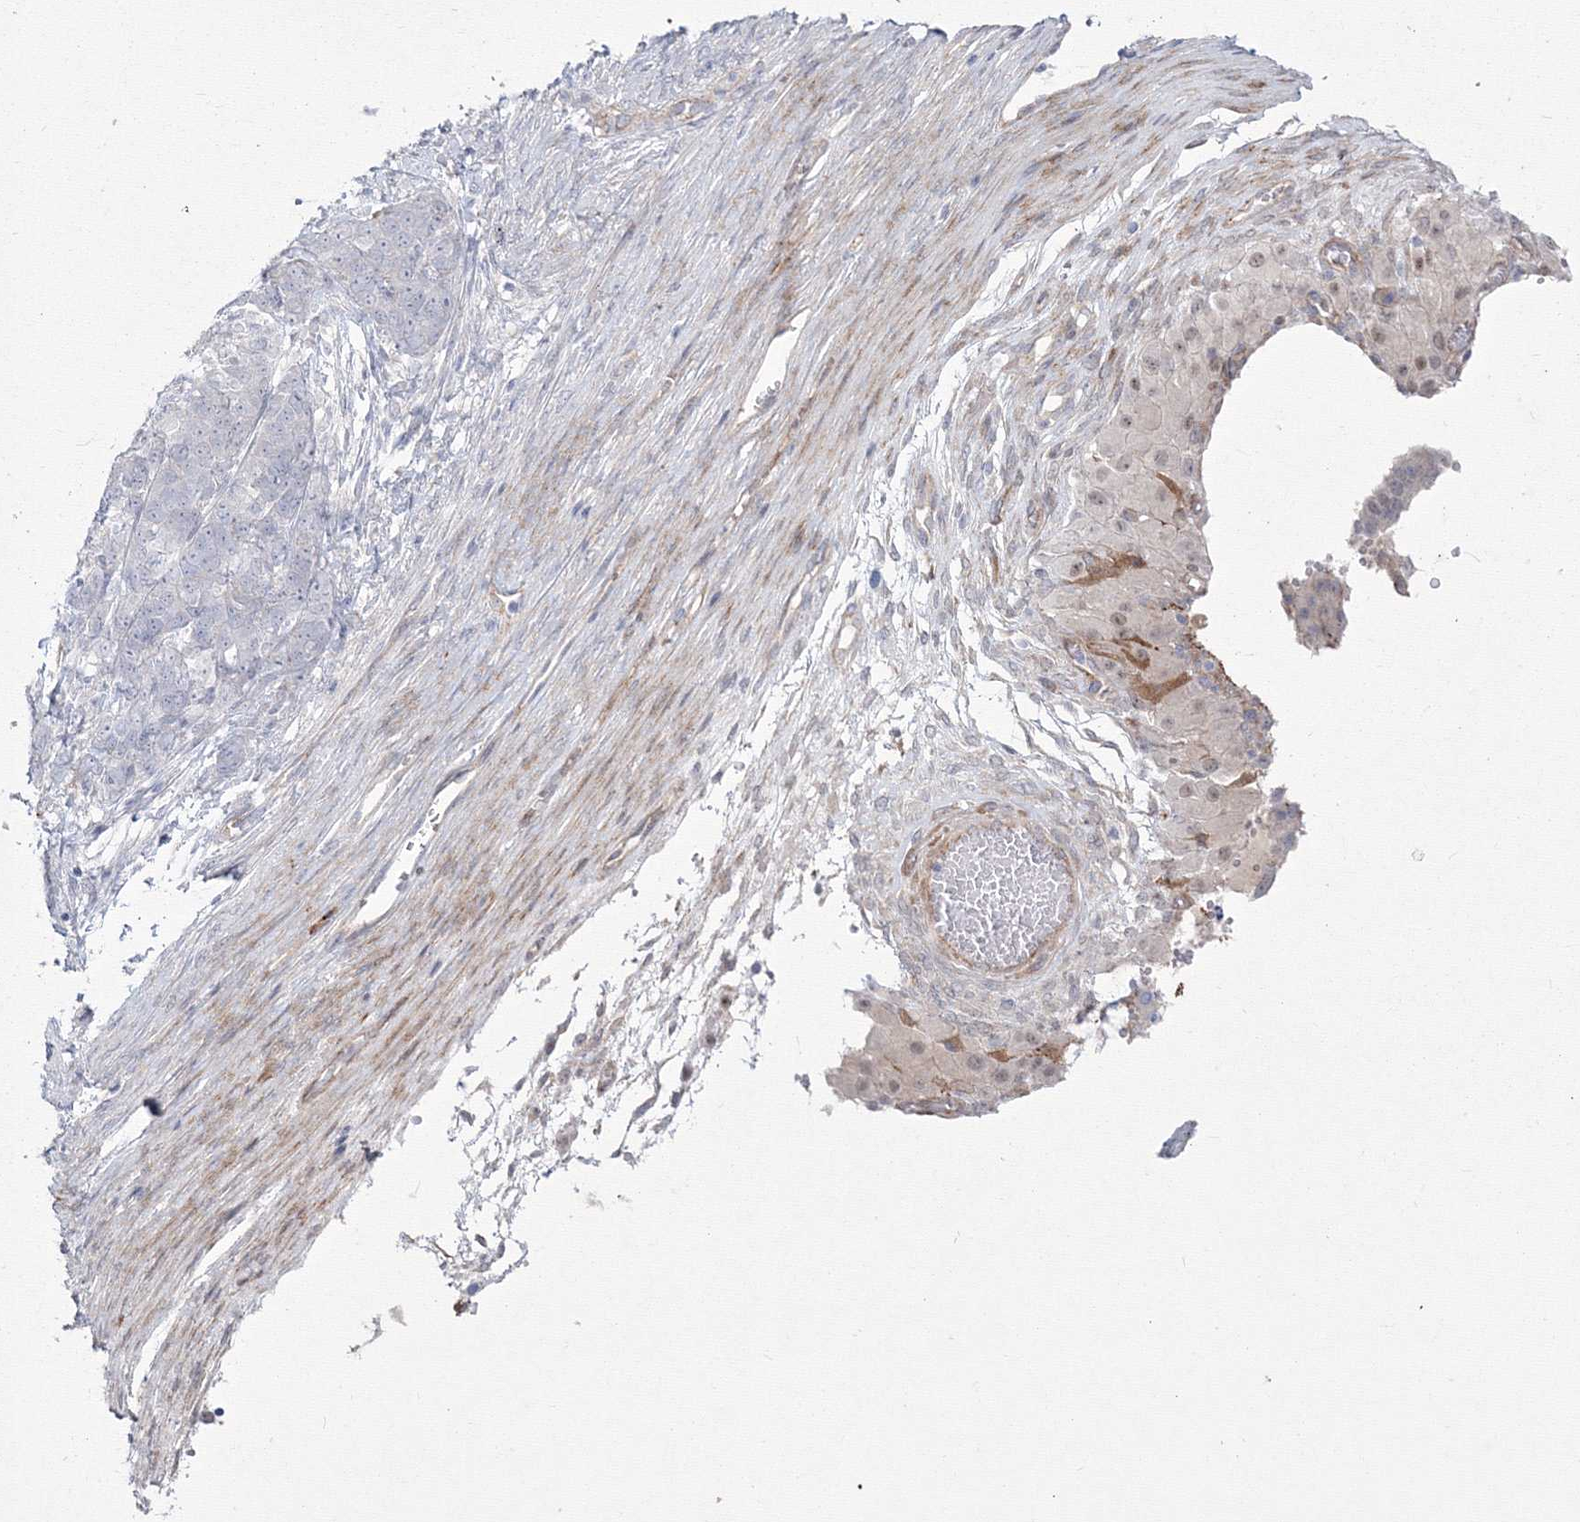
{"staining": {"intensity": "negative", "quantity": "none", "location": "none"}, "tissue": "ovarian cancer", "cell_type": "Tumor cells", "image_type": "cancer", "snomed": [{"axis": "morphology", "description": "Cystadenocarcinoma, serous, NOS"}, {"axis": "topography", "description": "Ovary"}], "caption": "This is a histopathology image of immunohistochemistry (IHC) staining of ovarian cancer, which shows no positivity in tumor cells. The staining was performed using DAB (3,3'-diaminobenzidine) to visualize the protein expression in brown, while the nuclei were stained in blue with hematoxylin (Magnification: 20x).", "gene": "HYAL2", "patient": {"sex": "female", "age": 44}}